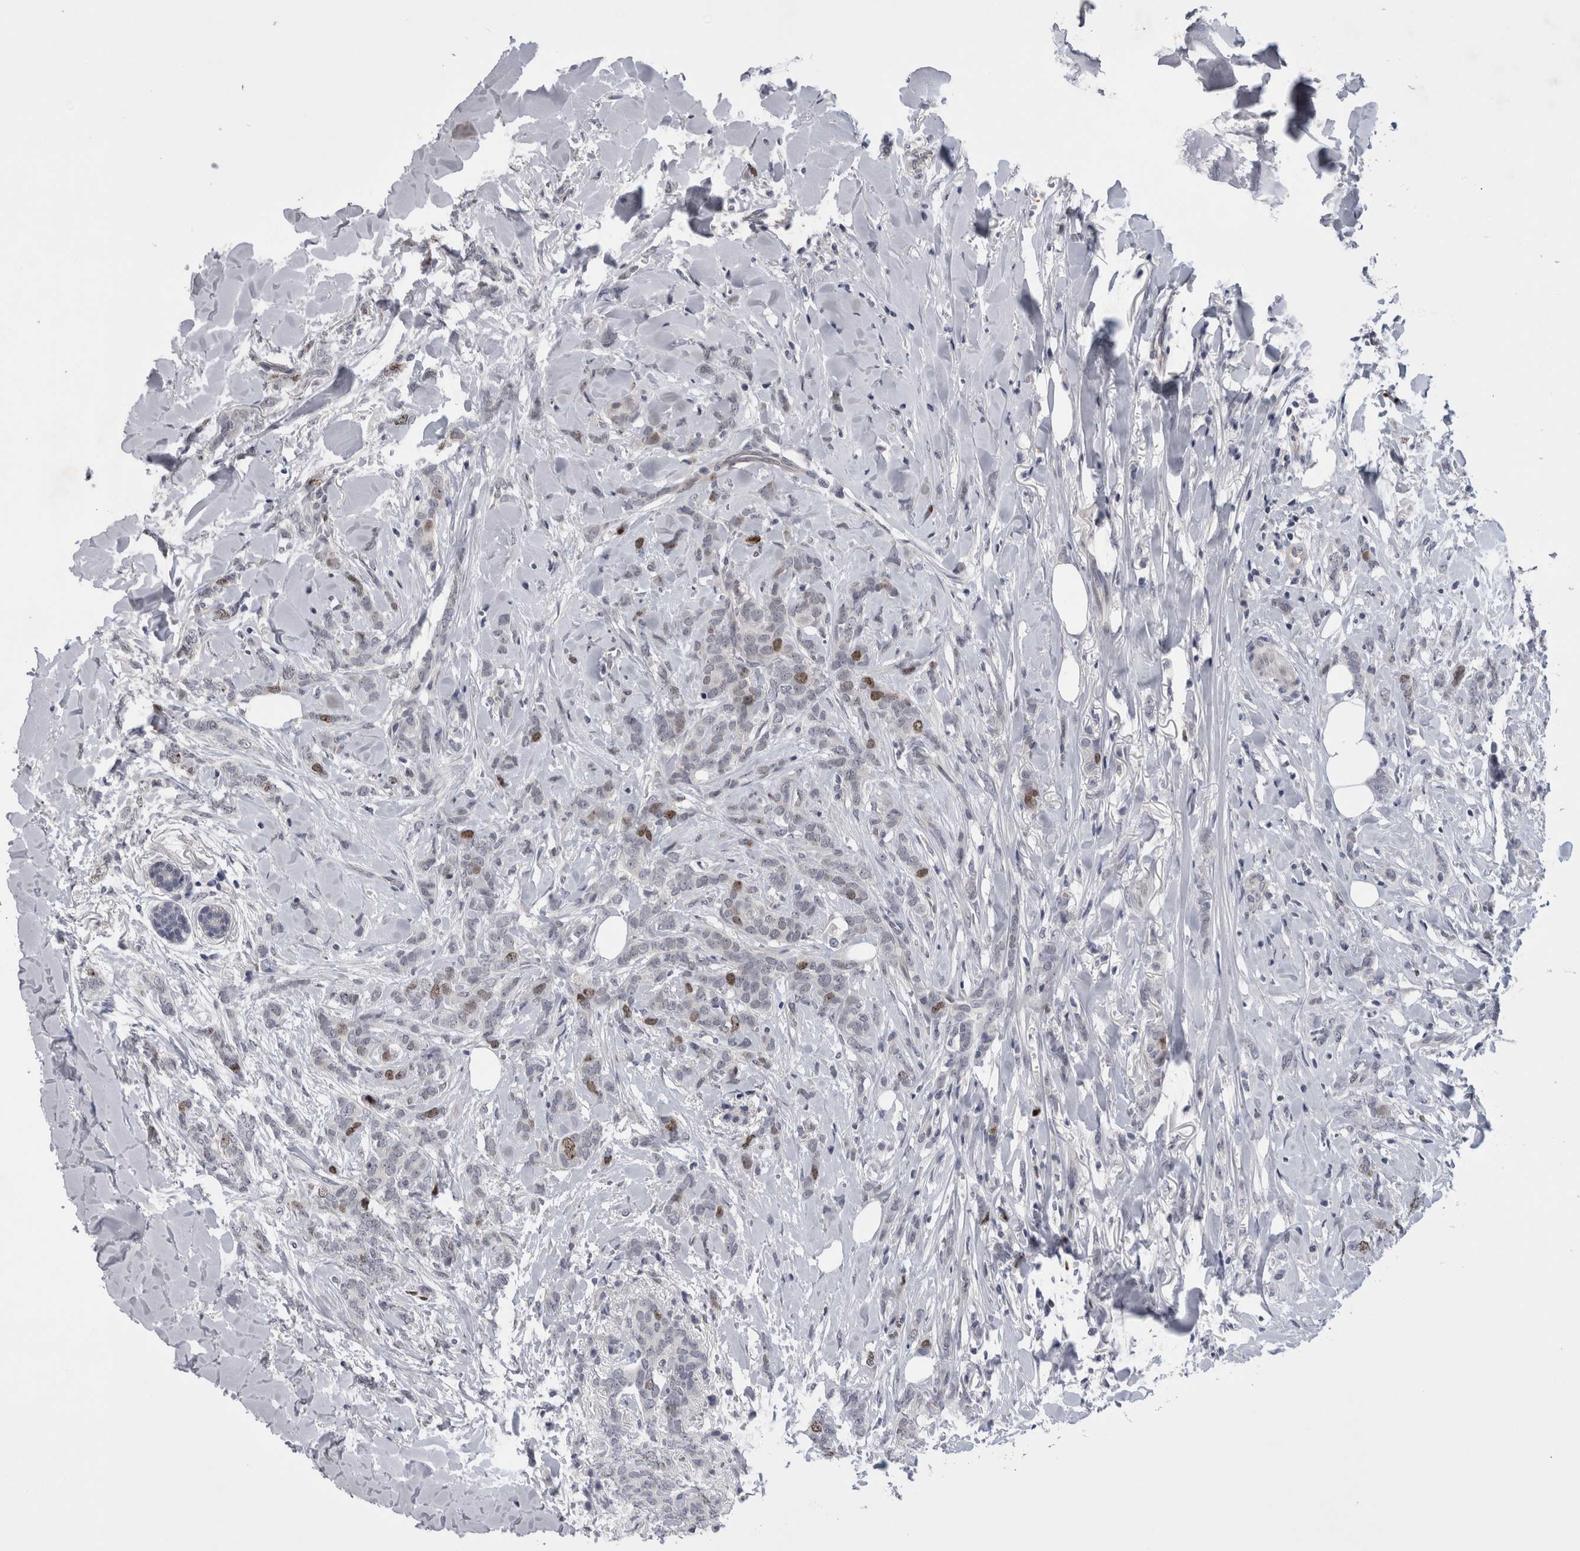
{"staining": {"intensity": "moderate", "quantity": "<25%", "location": "nuclear"}, "tissue": "breast cancer", "cell_type": "Tumor cells", "image_type": "cancer", "snomed": [{"axis": "morphology", "description": "Lobular carcinoma"}, {"axis": "topography", "description": "Skin"}, {"axis": "topography", "description": "Breast"}], "caption": "Moderate nuclear expression for a protein is identified in about <25% of tumor cells of lobular carcinoma (breast) using immunohistochemistry (IHC).", "gene": "KIF18B", "patient": {"sex": "female", "age": 46}}